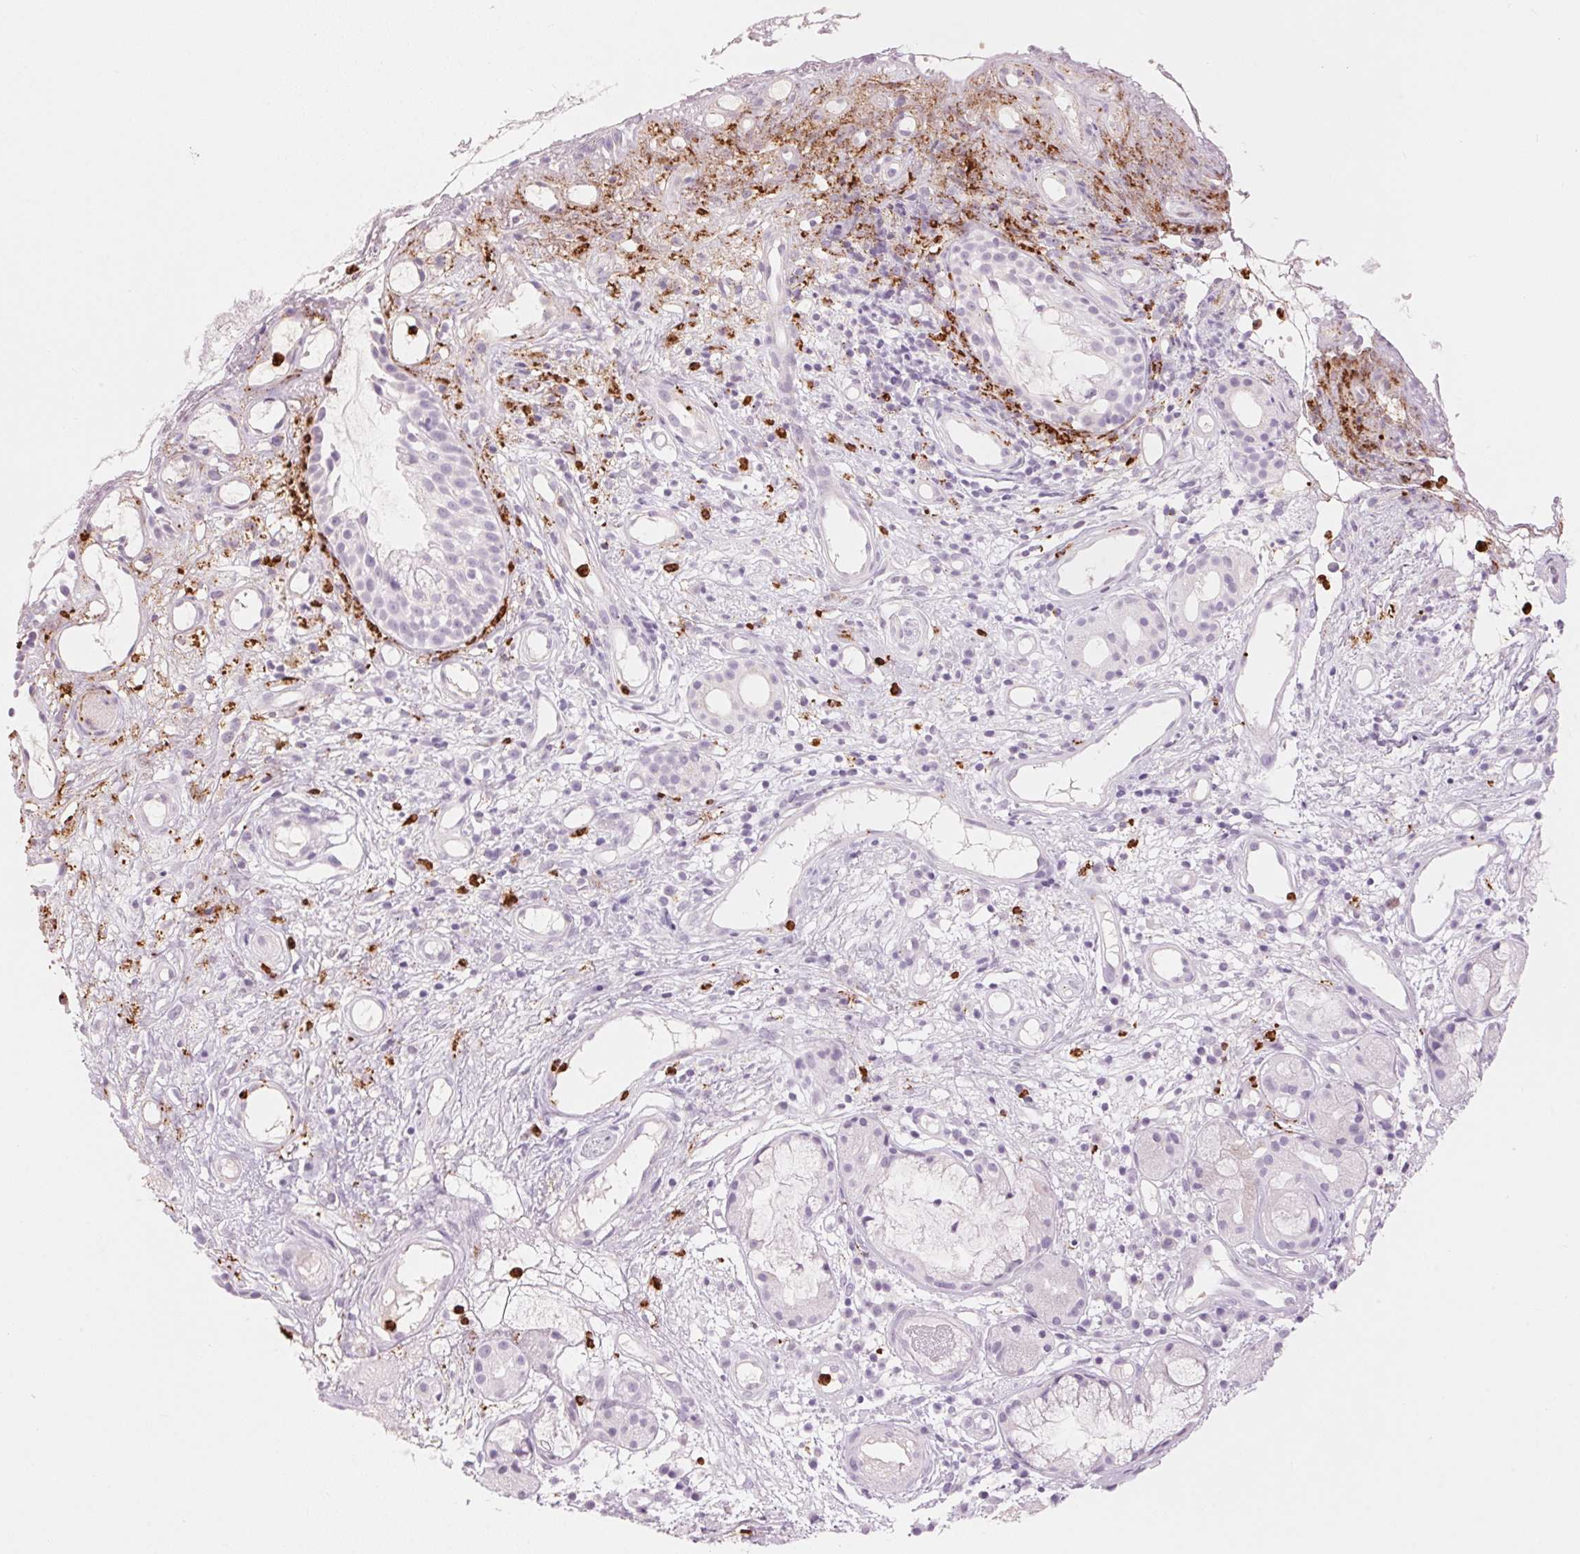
{"staining": {"intensity": "negative", "quantity": "none", "location": "none"}, "tissue": "nasopharynx", "cell_type": "Respiratory epithelial cells", "image_type": "normal", "snomed": [{"axis": "morphology", "description": "Normal tissue, NOS"}, {"axis": "morphology", "description": "Inflammation, NOS"}, {"axis": "topography", "description": "Nasopharynx"}], "caption": "This is a micrograph of immunohistochemistry (IHC) staining of normal nasopharynx, which shows no positivity in respiratory epithelial cells.", "gene": "KLK7", "patient": {"sex": "male", "age": 54}}